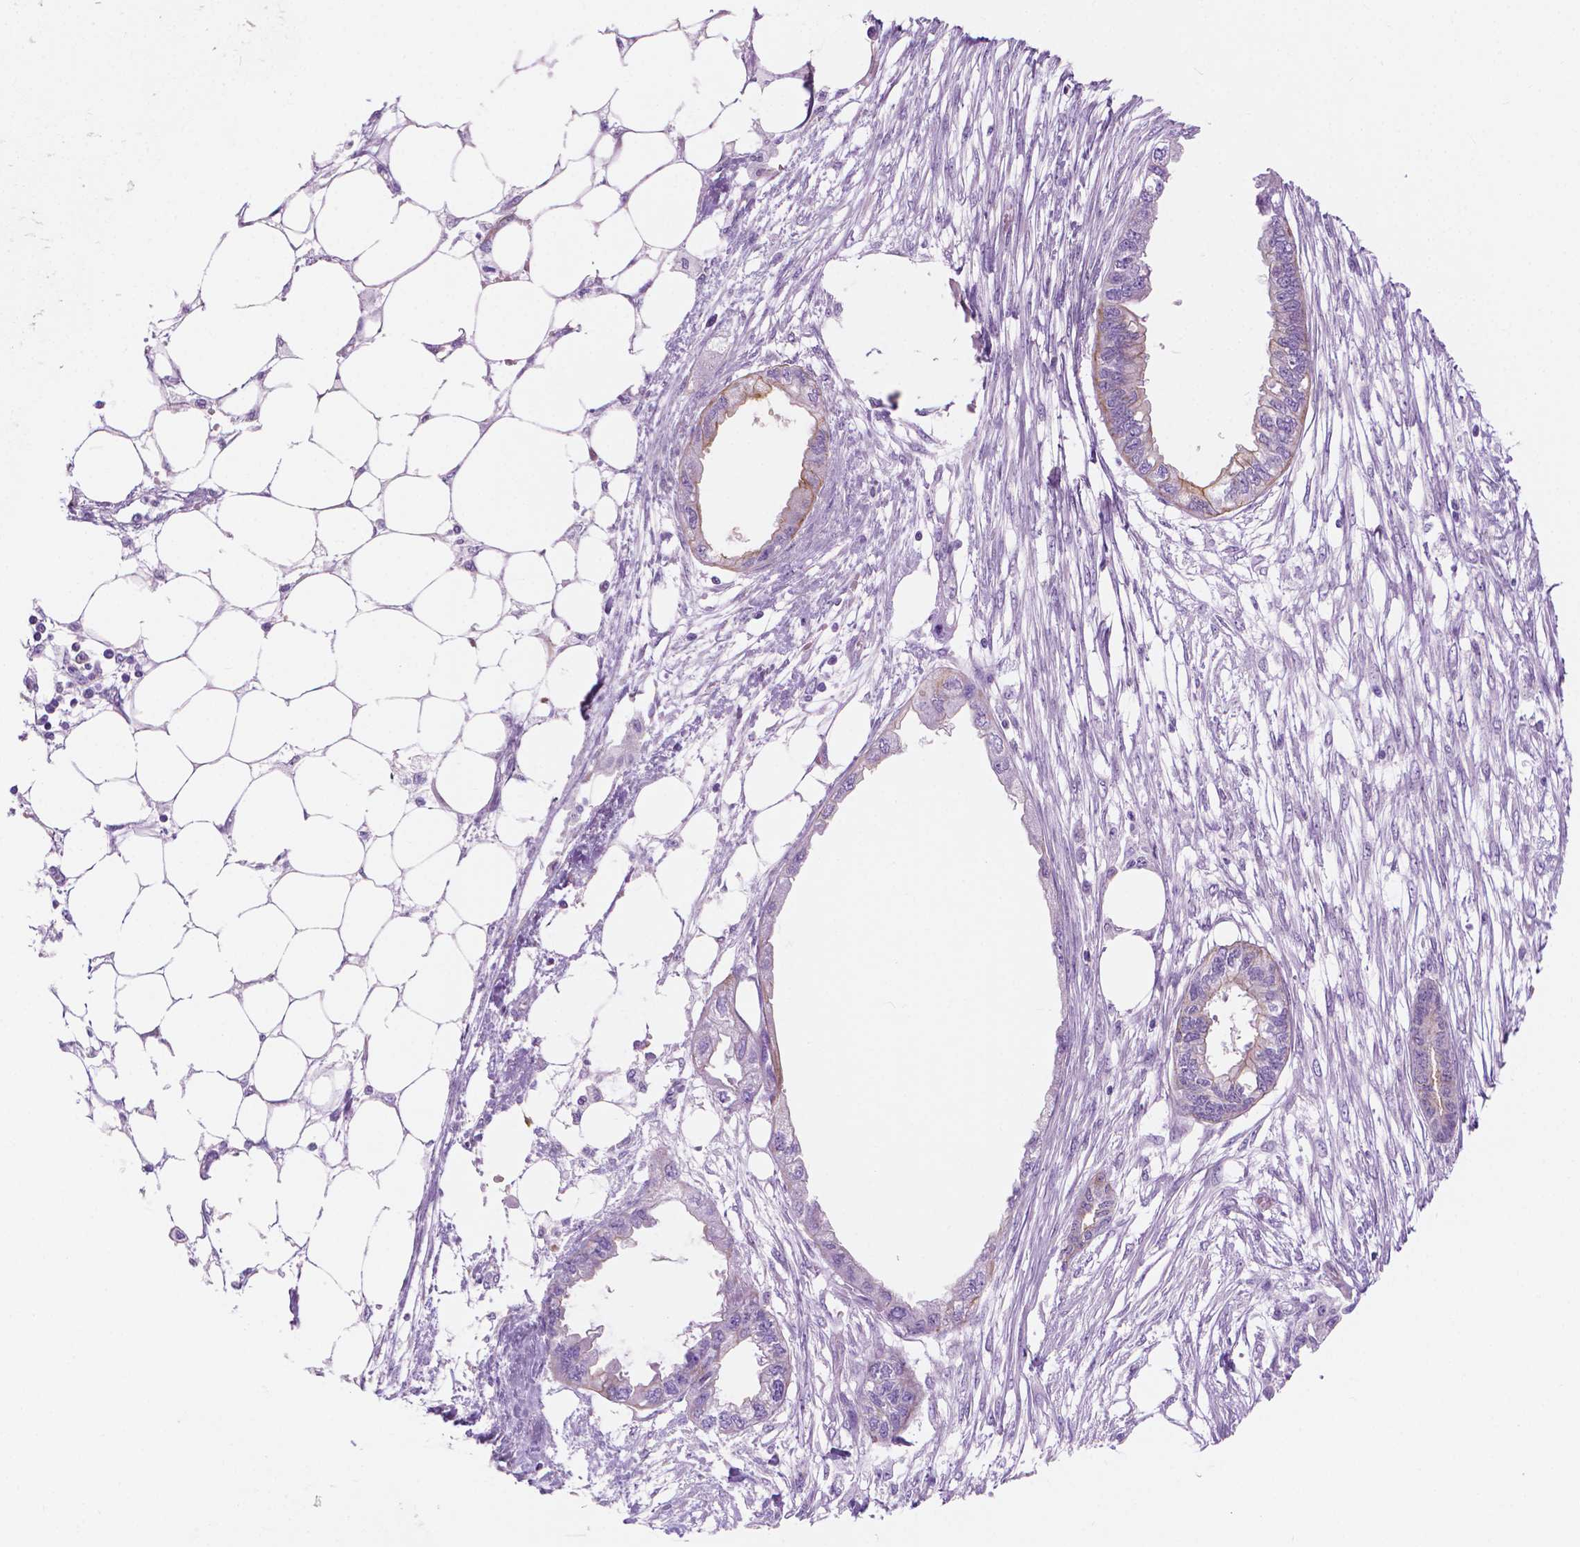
{"staining": {"intensity": "negative", "quantity": "none", "location": "none"}, "tissue": "endometrial cancer", "cell_type": "Tumor cells", "image_type": "cancer", "snomed": [{"axis": "morphology", "description": "Adenocarcinoma, NOS"}, {"axis": "morphology", "description": "Adenocarcinoma, metastatic, NOS"}, {"axis": "topography", "description": "Adipose tissue"}, {"axis": "topography", "description": "Endometrium"}], "caption": "Tumor cells are negative for brown protein staining in endometrial cancer.", "gene": "EPPK1", "patient": {"sex": "female", "age": 67}}